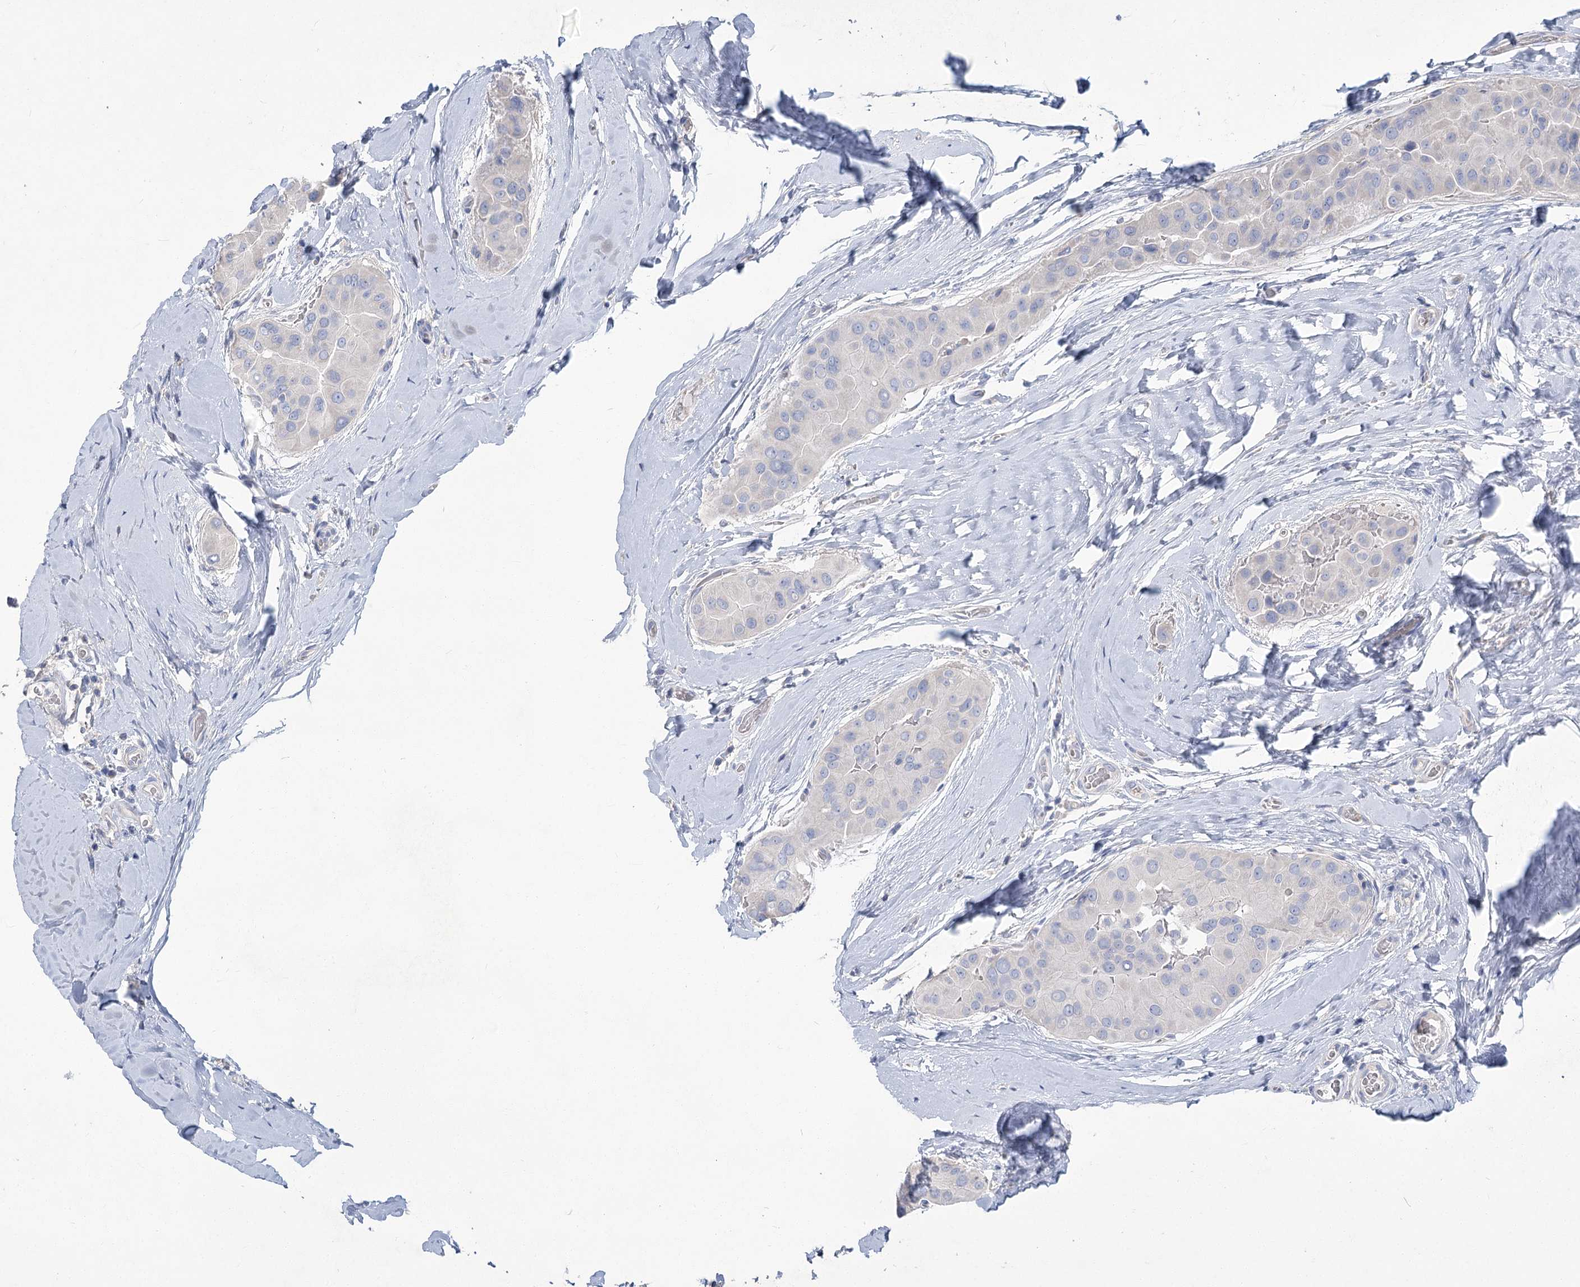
{"staining": {"intensity": "negative", "quantity": "none", "location": "none"}, "tissue": "thyroid cancer", "cell_type": "Tumor cells", "image_type": "cancer", "snomed": [{"axis": "morphology", "description": "Papillary adenocarcinoma, NOS"}, {"axis": "topography", "description": "Thyroid gland"}], "caption": "A high-resolution micrograph shows immunohistochemistry (IHC) staining of thyroid cancer (papillary adenocarcinoma), which reveals no significant staining in tumor cells.", "gene": "SLC9A3", "patient": {"sex": "male", "age": 33}}